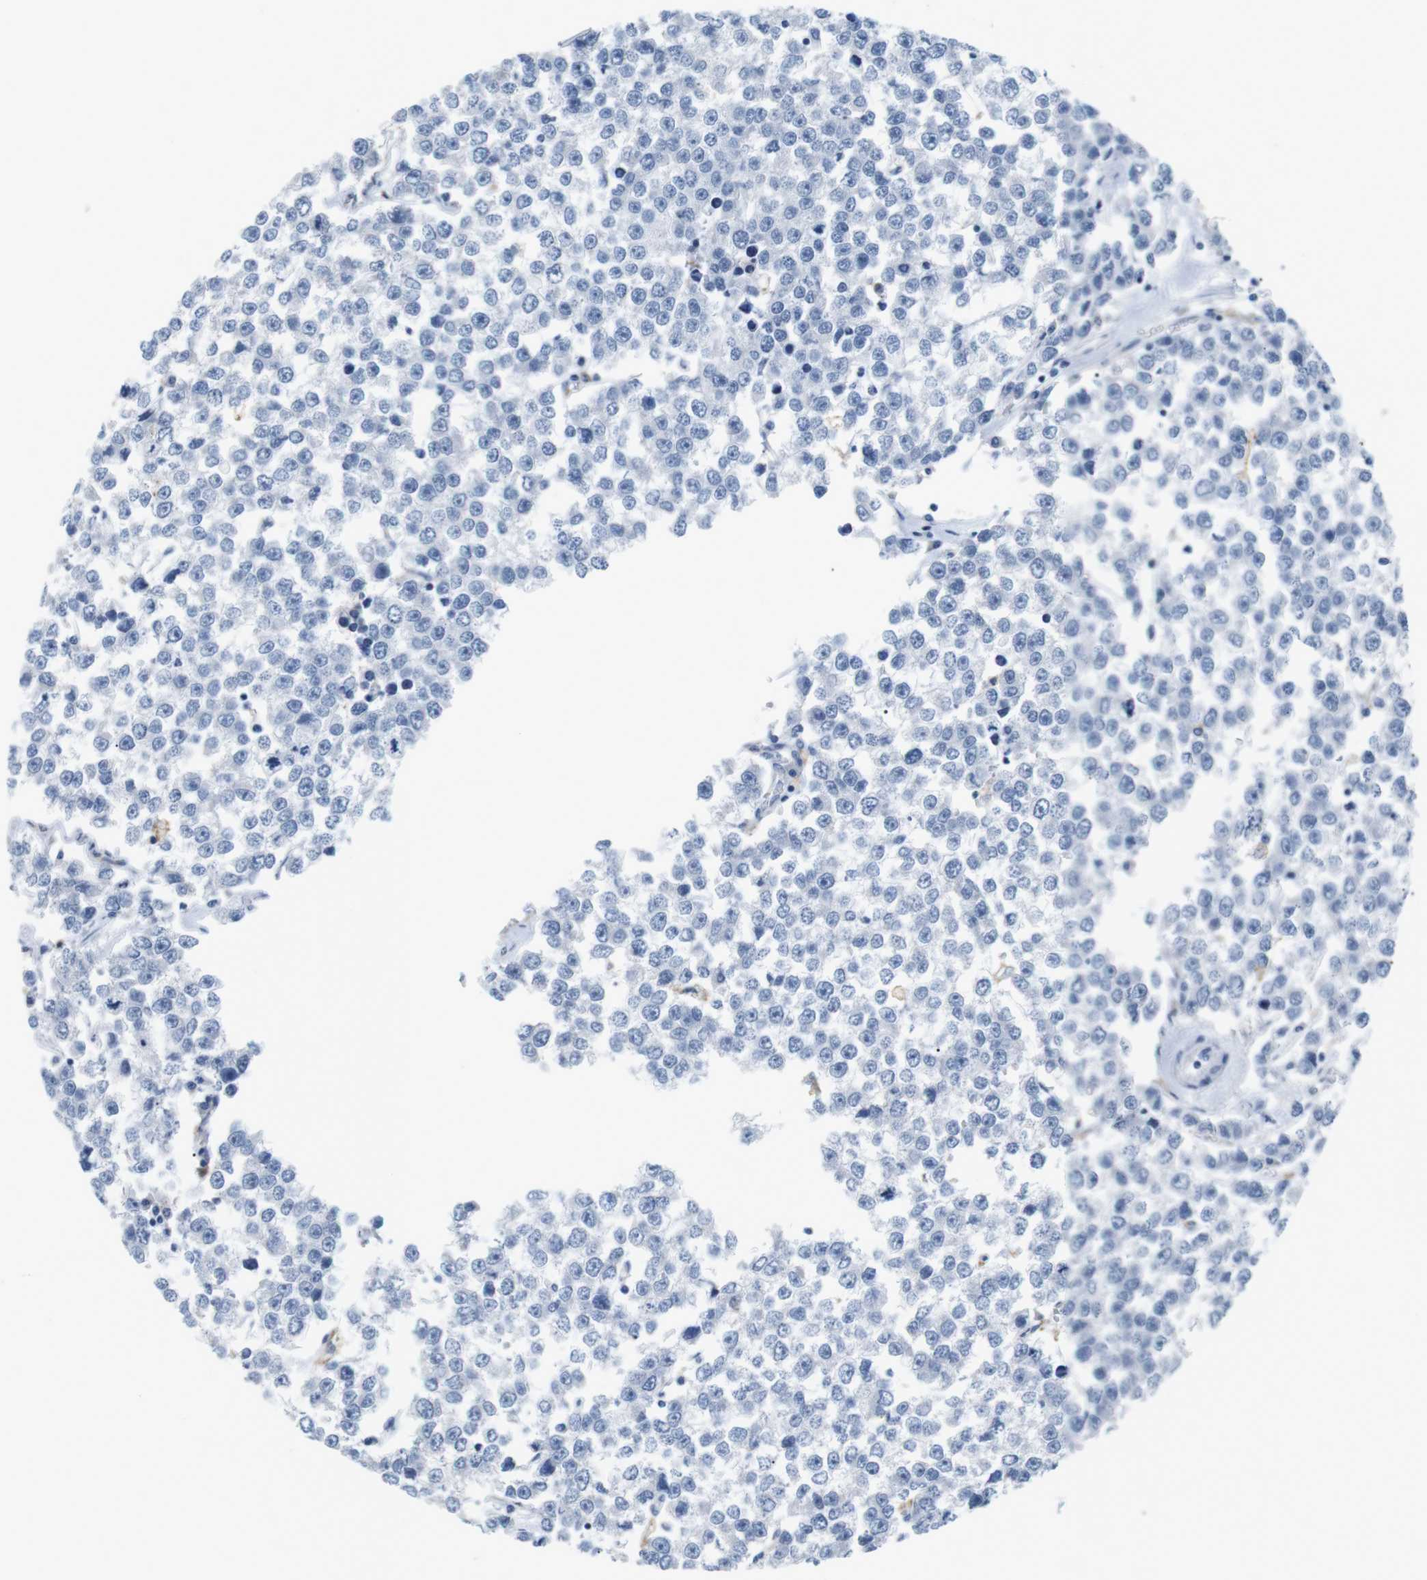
{"staining": {"intensity": "negative", "quantity": "none", "location": "none"}, "tissue": "testis cancer", "cell_type": "Tumor cells", "image_type": "cancer", "snomed": [{"axis": "morphology", "description": "Seminoma, NOS"}, {"axis": "morphology", "description": "Carcinoma, Embryonal, NOS"}, {"axis": "topography", "description": "Testis"}], "caption": "Tumor cells show no significant expression in seminoma (testis). (Immunohistochemistry, brightfield microscopy, high magnification).", "gene": "FCGRT", "patient": {"sex": "male", "age": 52}}